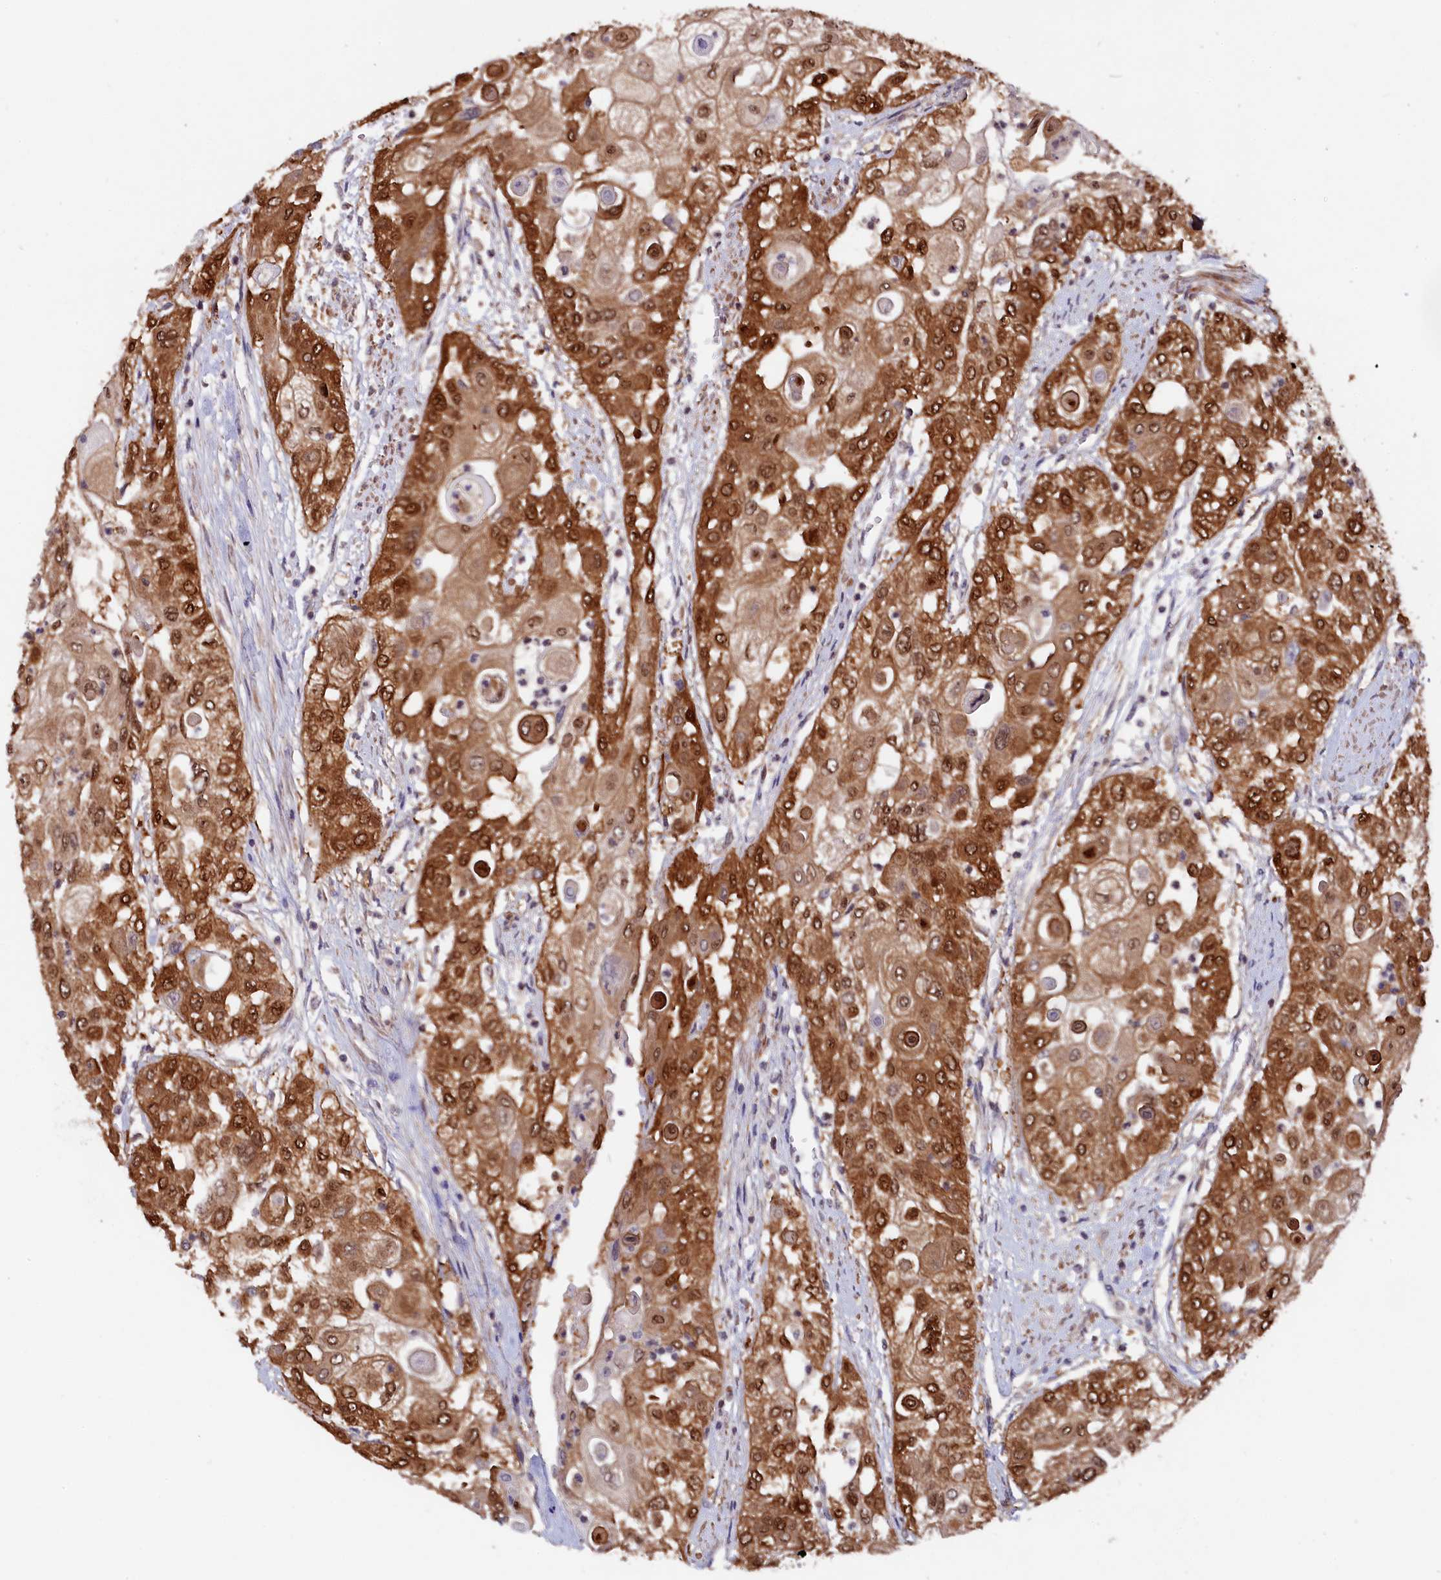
{"staining": {"intensity": "strong", "quantity": ">75%", "location": "cytoplasmic/membranous,nuclear"}, "tissue": "urothelial cancer", "cell_type": "Tumor cells", "image_type": "cancer", "snomed": [{"axis": "morphology", "description": "Urothelial carcinoma, High grade"}, {"axis": "topography", "description": "Urinary bladder"}], "caption": "Brown immunohistochemical staining in human urothelial cancer shows strong cytoplasmic/membranous and nuclear expression in about >75% of tumor cells.", "gene": "JPT2", "patient": {"sex": "female", "age": 79}}